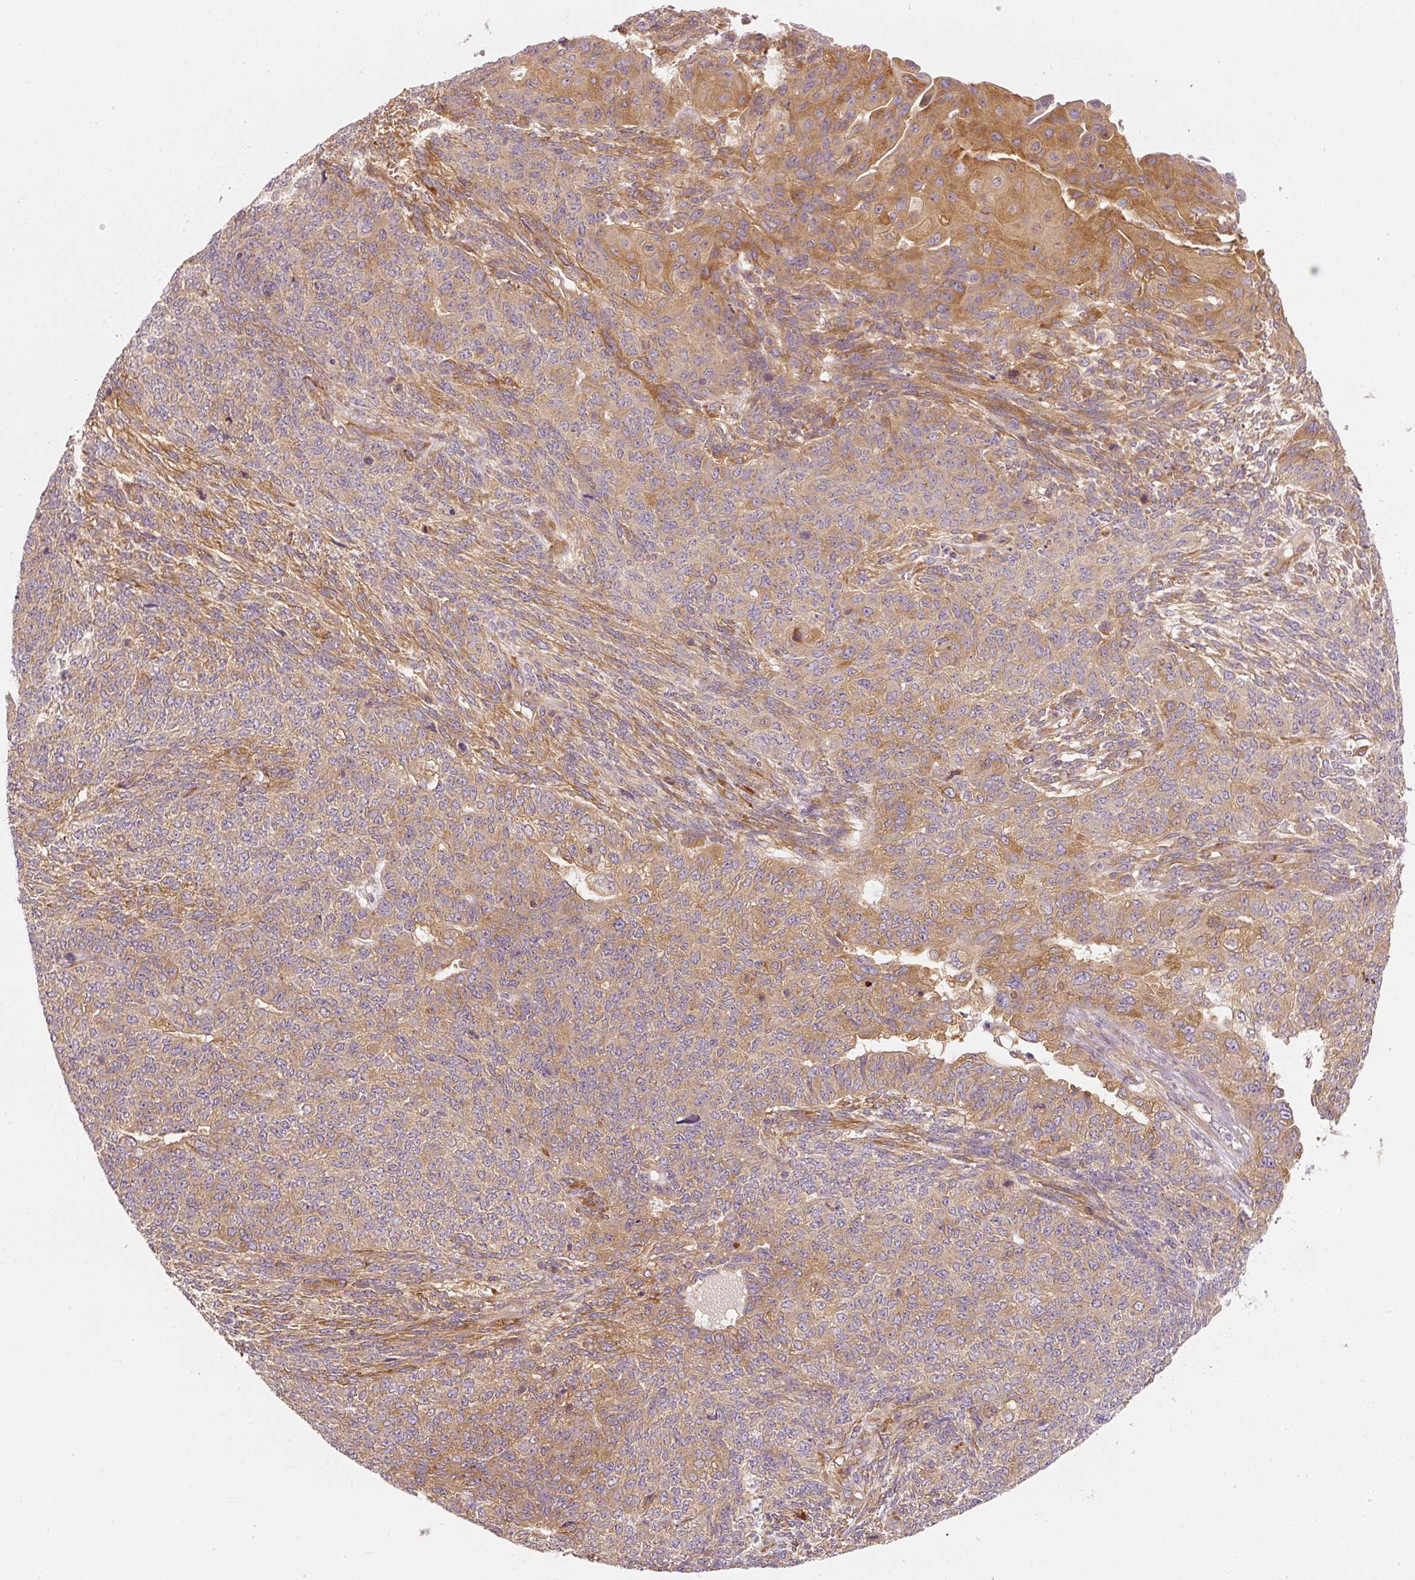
{"staining": {"intensity": "moderate", "quantity": ">75%", "location": "cytoplasmic/membranous"}, "tissue": "endometrial cancer", "cell_type": "Tumor cells", "image_type": "cancer", "snomed": [{"axis": "morphology", "description": "Adenocarcinoma, NOS"}, {"axis": "topography", "description": "Endometrium"}], "caption": "Human endometrial adenocarcinoma stained with a protein marker demonstrates moderate staining in tumor cells.", "gene": "RNF167", "patient": {"sex": "female", "age": 32}}